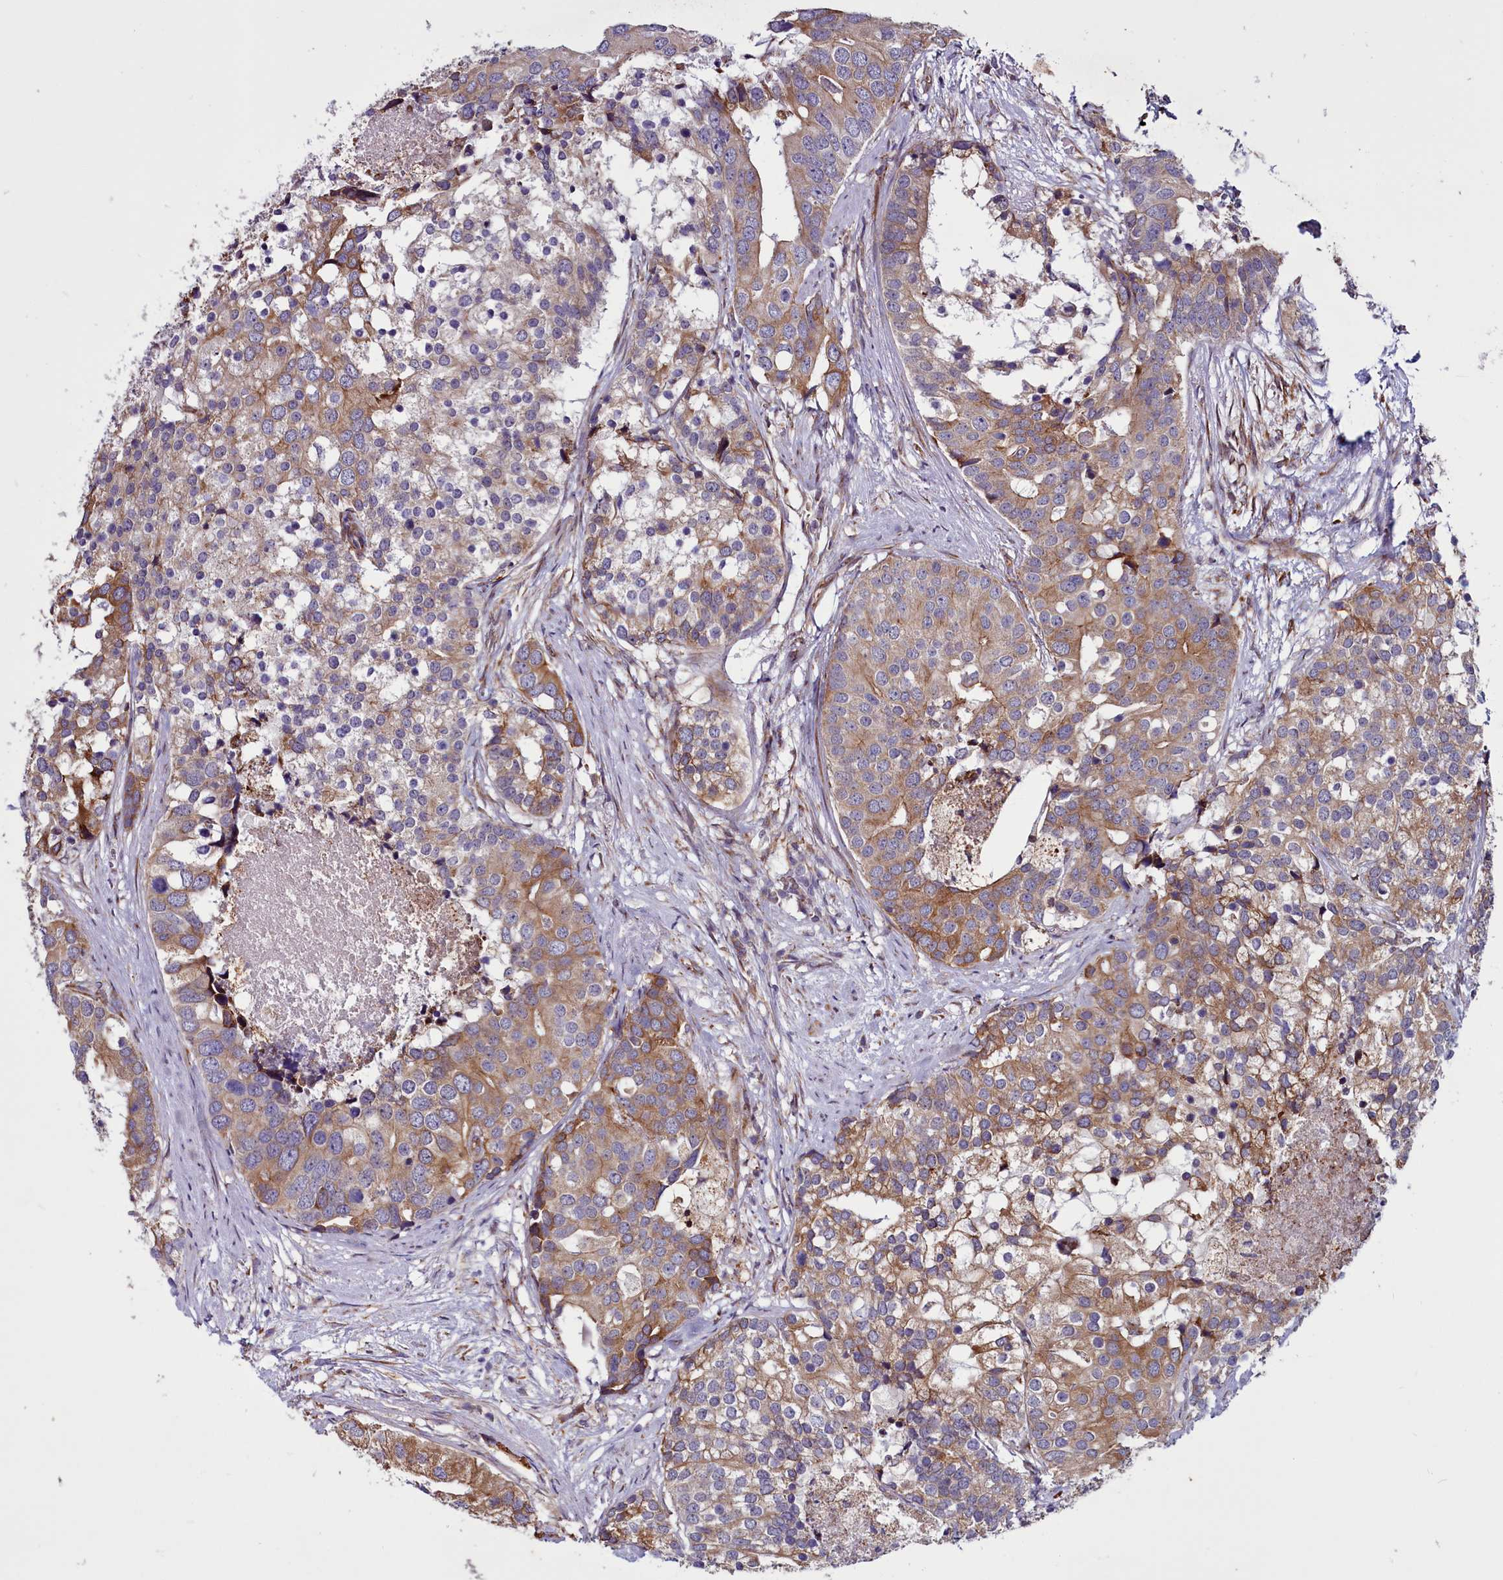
{"staining": {"intensity": "moderate", "quantity": "25%-75%", "location": "cytoplasmic/membranous"}, "tissue": "prostate cancer", "cell_type": "Tumor cells", "image_type": "cancer", "snomed": [{"axis": "morphology", "description": "Adenocarcinoma, High grade"}, {"axis": "topography", "description": "Prostate"}], "caption": "Immunohistochemistry (IHC) staining of adenocarcinoma (high-grade) (prostate), which reveals medium levels of moderate cytoplasmic/membranous staining in approximately 25%-75% of tumor cells indicating moderate cytoplasmic/membranous protein expression. The staining was performed using DAB (3,3'-diaminobenzidine) (brown) for protein detection and nuclei were counterstained in hematoxylin (blue).", "gene": "MCRIP1", "patient": {"sex": "male", "age": 62}}